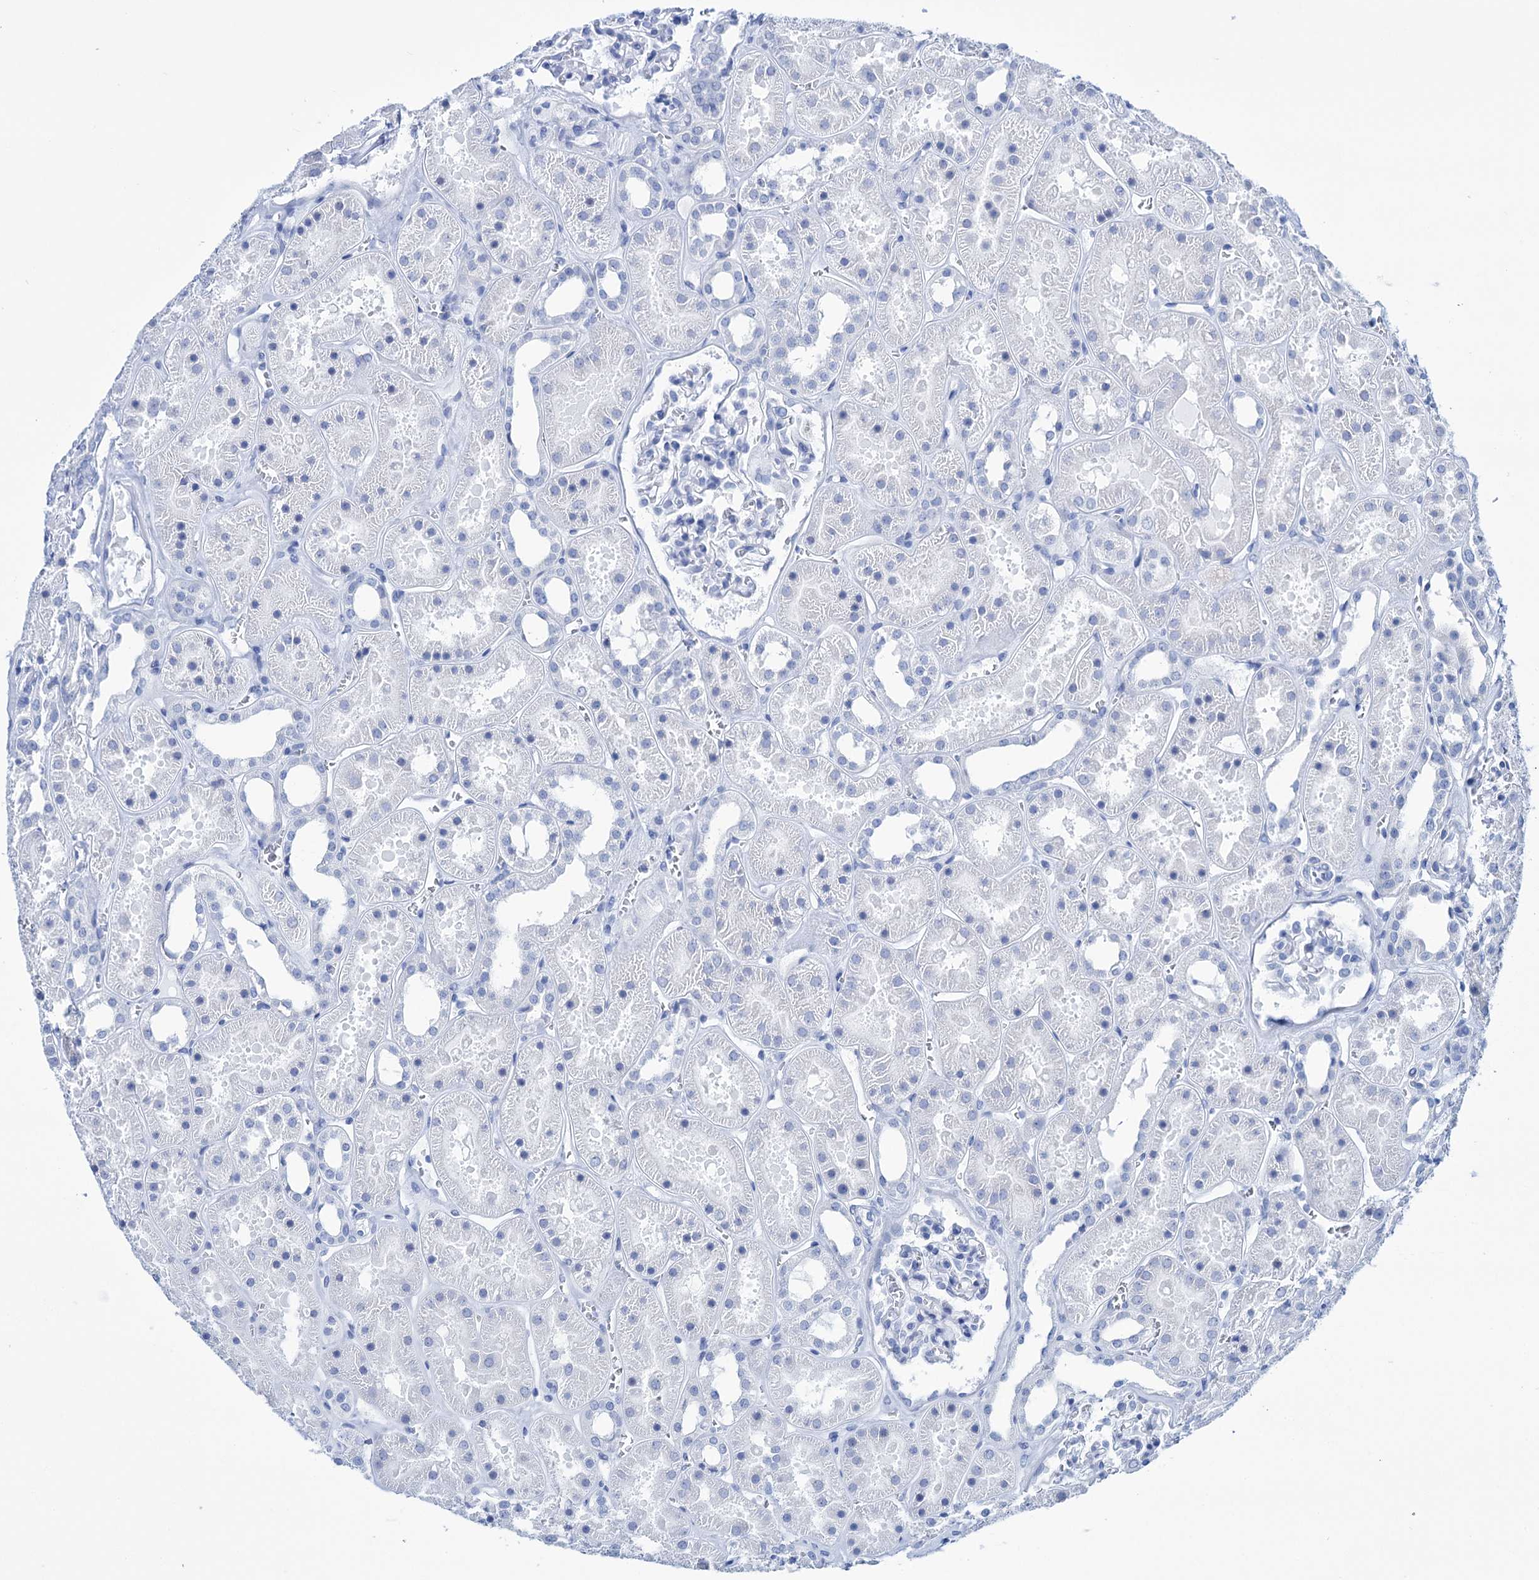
{"staining": {"intensity": "negative", "quantity": "none", "location": "none"}, "tissue": "kidney", "cell_type": "Cells in glomeruli", "image_type": "normal", "snomed": [{"axis": "morphology", "description": "Normal tissue, NOS"}, {"axis": "topography", "description": "Kidney"}], "caption": "Cells in glomeruli show no significant protein staining in unremarkable kidney.", "gene": "FBXW12", "patient": {"sex": "female", "age": 41}}